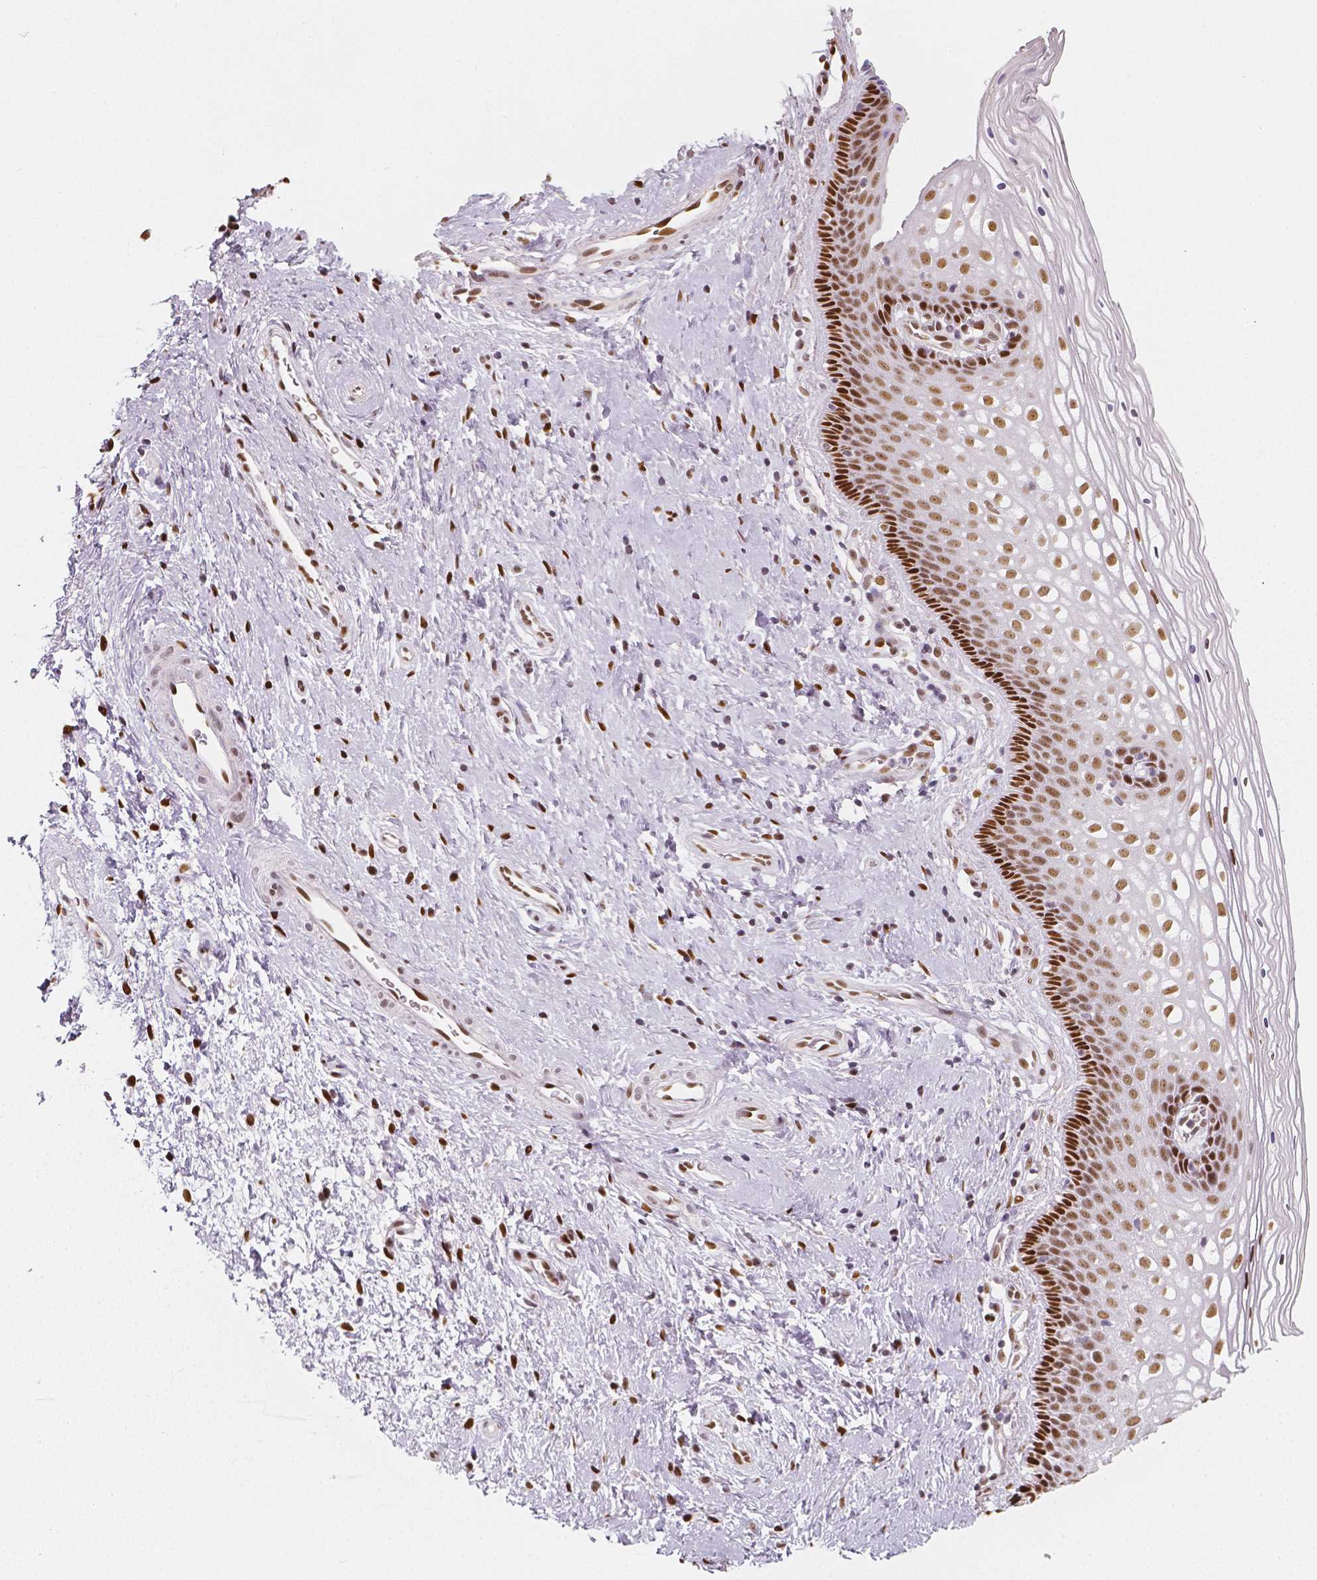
{"staining": {"intensity": "moderate", "quantity": ">75%", "location": "nuclear"}, "tissue": "cervix", "cell_type": "Glandular cells", "image_type": "normal", "snomed": [{"axis": "morphology", "description": "Normal tissue, NOS"}, {"axis": "topography", "description": "Cervix"}], "caption": "Immunohistochemistry (IHC) photomicrograph of normal cervix: cervix stained using immunohistochemistry (IHC) reveals medium levels of moderate protein expression localized specifically in the nuclear of glandular cells, appearing as a nuclear brown color.", "gene": "NUCKS1", "patient": {"sex": "female", "age": 34}}